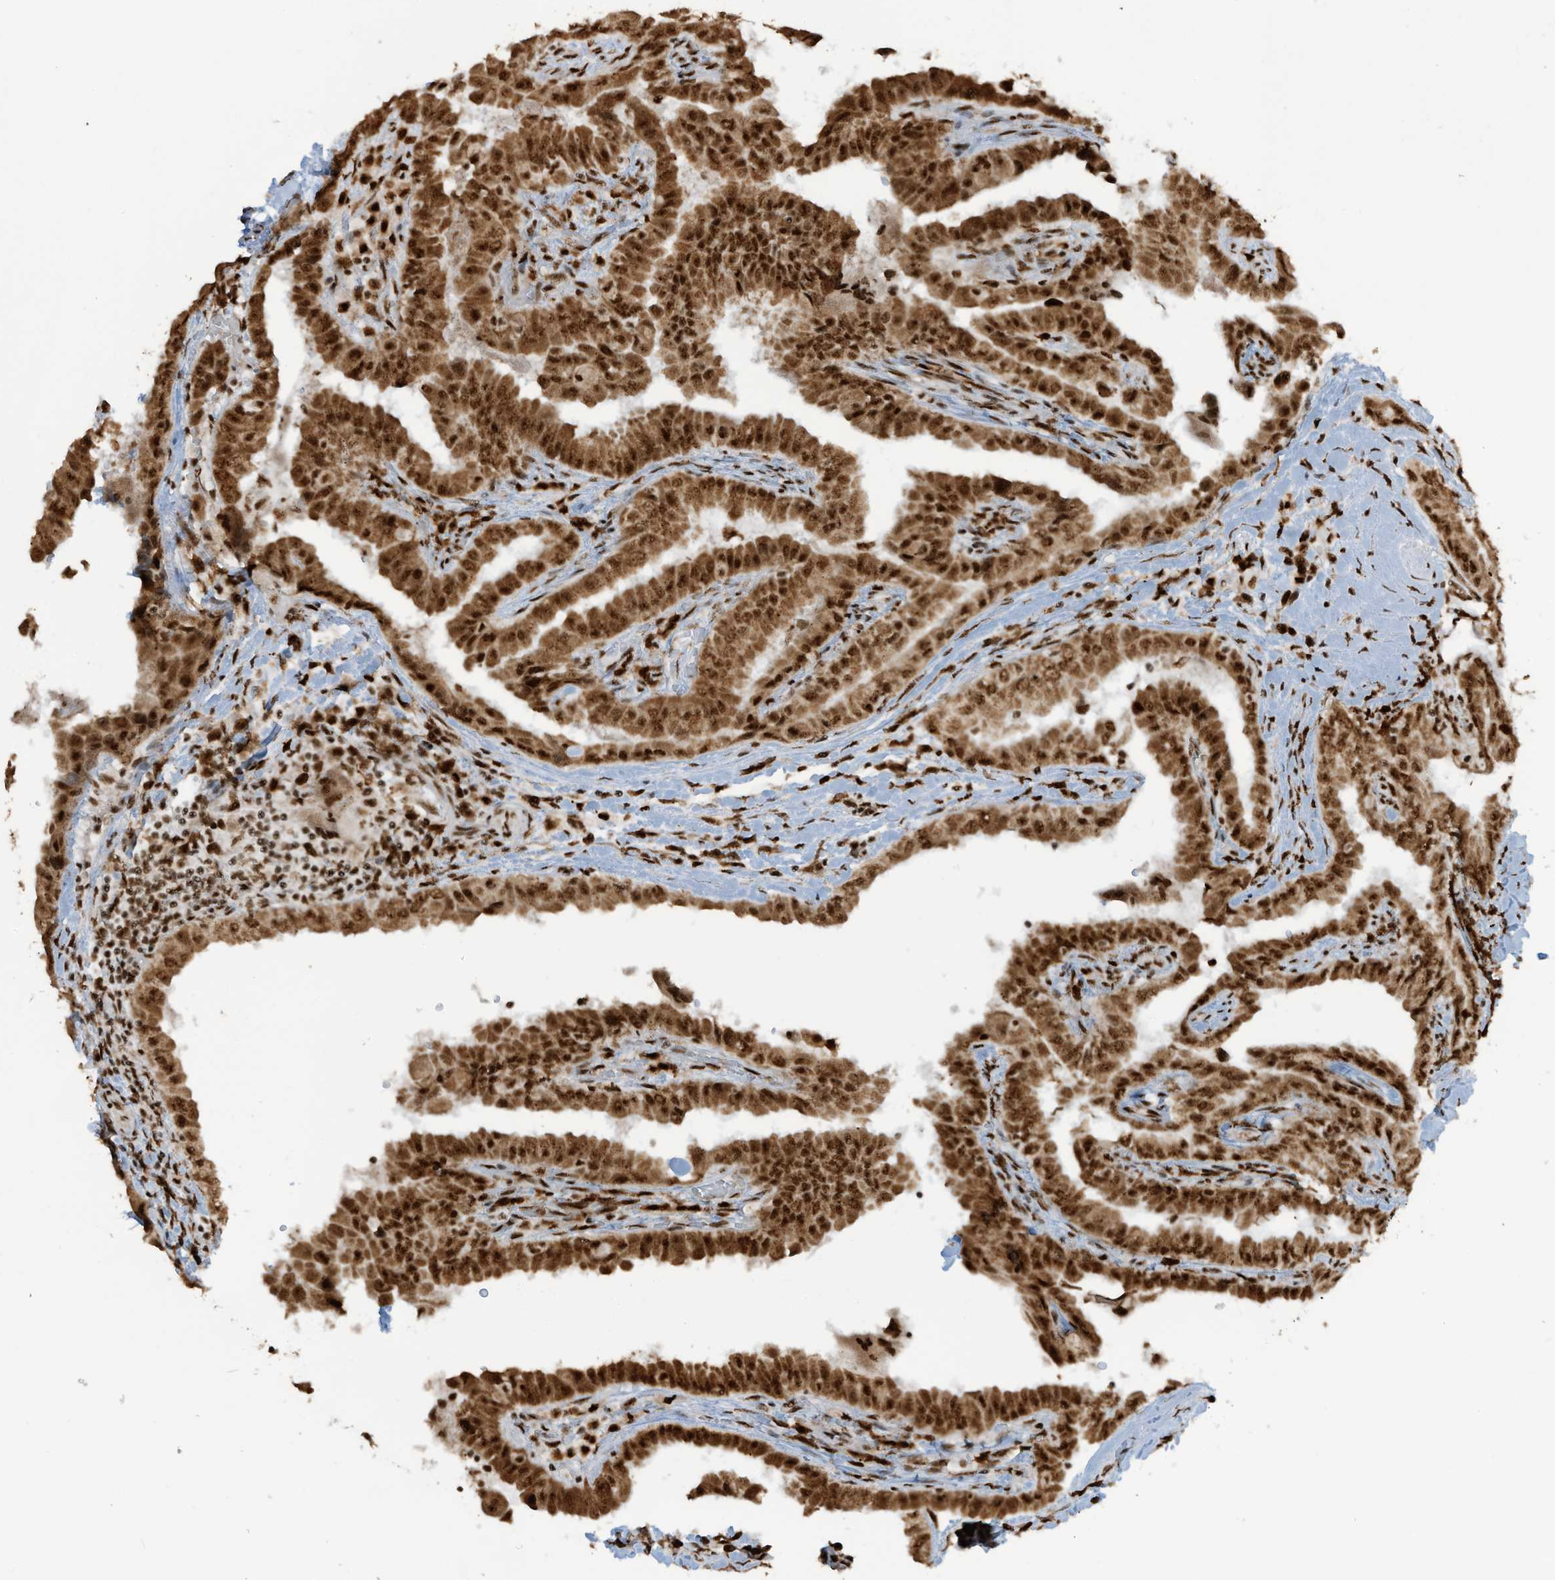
{"staining": {"intensity": "strong", "quantity": ">75%", "location": "cytoplasmic/membranous,nuclear"}, "tissue": "thyroid cancer", "cell_type": "Tumor cells", "image_type": "cancer", "snomed": [{"axis": "morphology", "description": "Papillary adenocarcinoma, NOS"}, {"axis": "topography", "description": "Thyroid gland"}], "caption": "An IHC histopathology image of tumor tissue is shown. Protein staining in brown highlights strong cytoplasmic/membranous and nuclear positivity in papillary adenocarcinoma (thyroid) within tumor cells. The staining is performed using DAB brown chromogen to label protein expression. The nuclei are counter-stained blue using hematoxylin.", "gene": "LBH", "patient": {"sex": "male", "age": 33}}